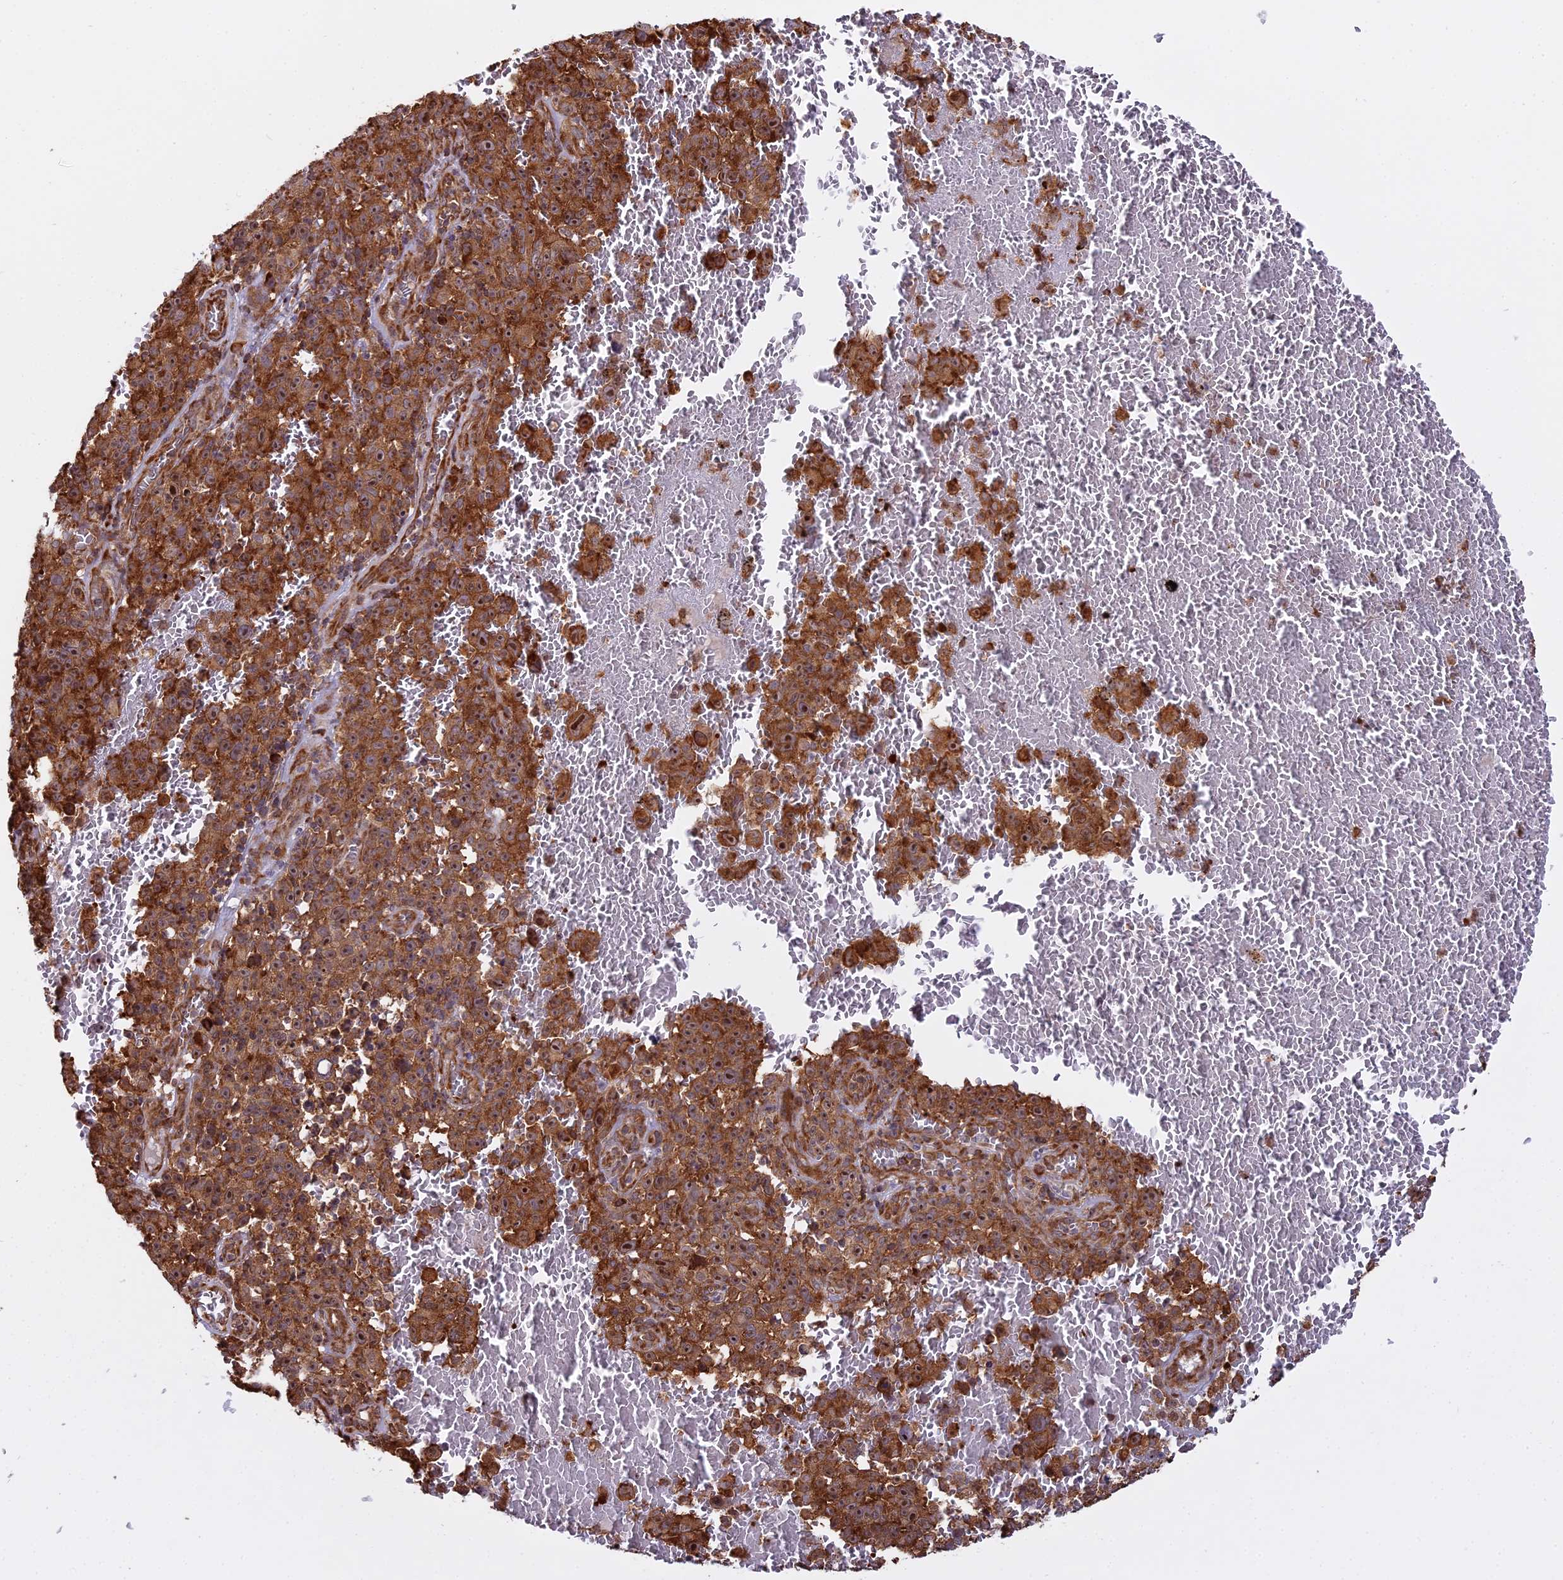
{"staining": {"intensity": "strong", "quantity": ">75%", "location": "cytoplasmic/membranous,nuclear"}, "tissue": "melanoma", "cell_type": "Tumor cells", "image_type": "cancer", "snomed": [{"axis": "morphology", "description": "Malignant melanoma, NOS"}, {"axis": "topography", "description": "Skin"}], "caption": "Strong cytoplasmic/membranous and nuclear protein expression is identified in approximately >75% of tumor cells in malignant melanoma.", "gene": "RPL26", "patient": {"sex": "female", "age": 82}}